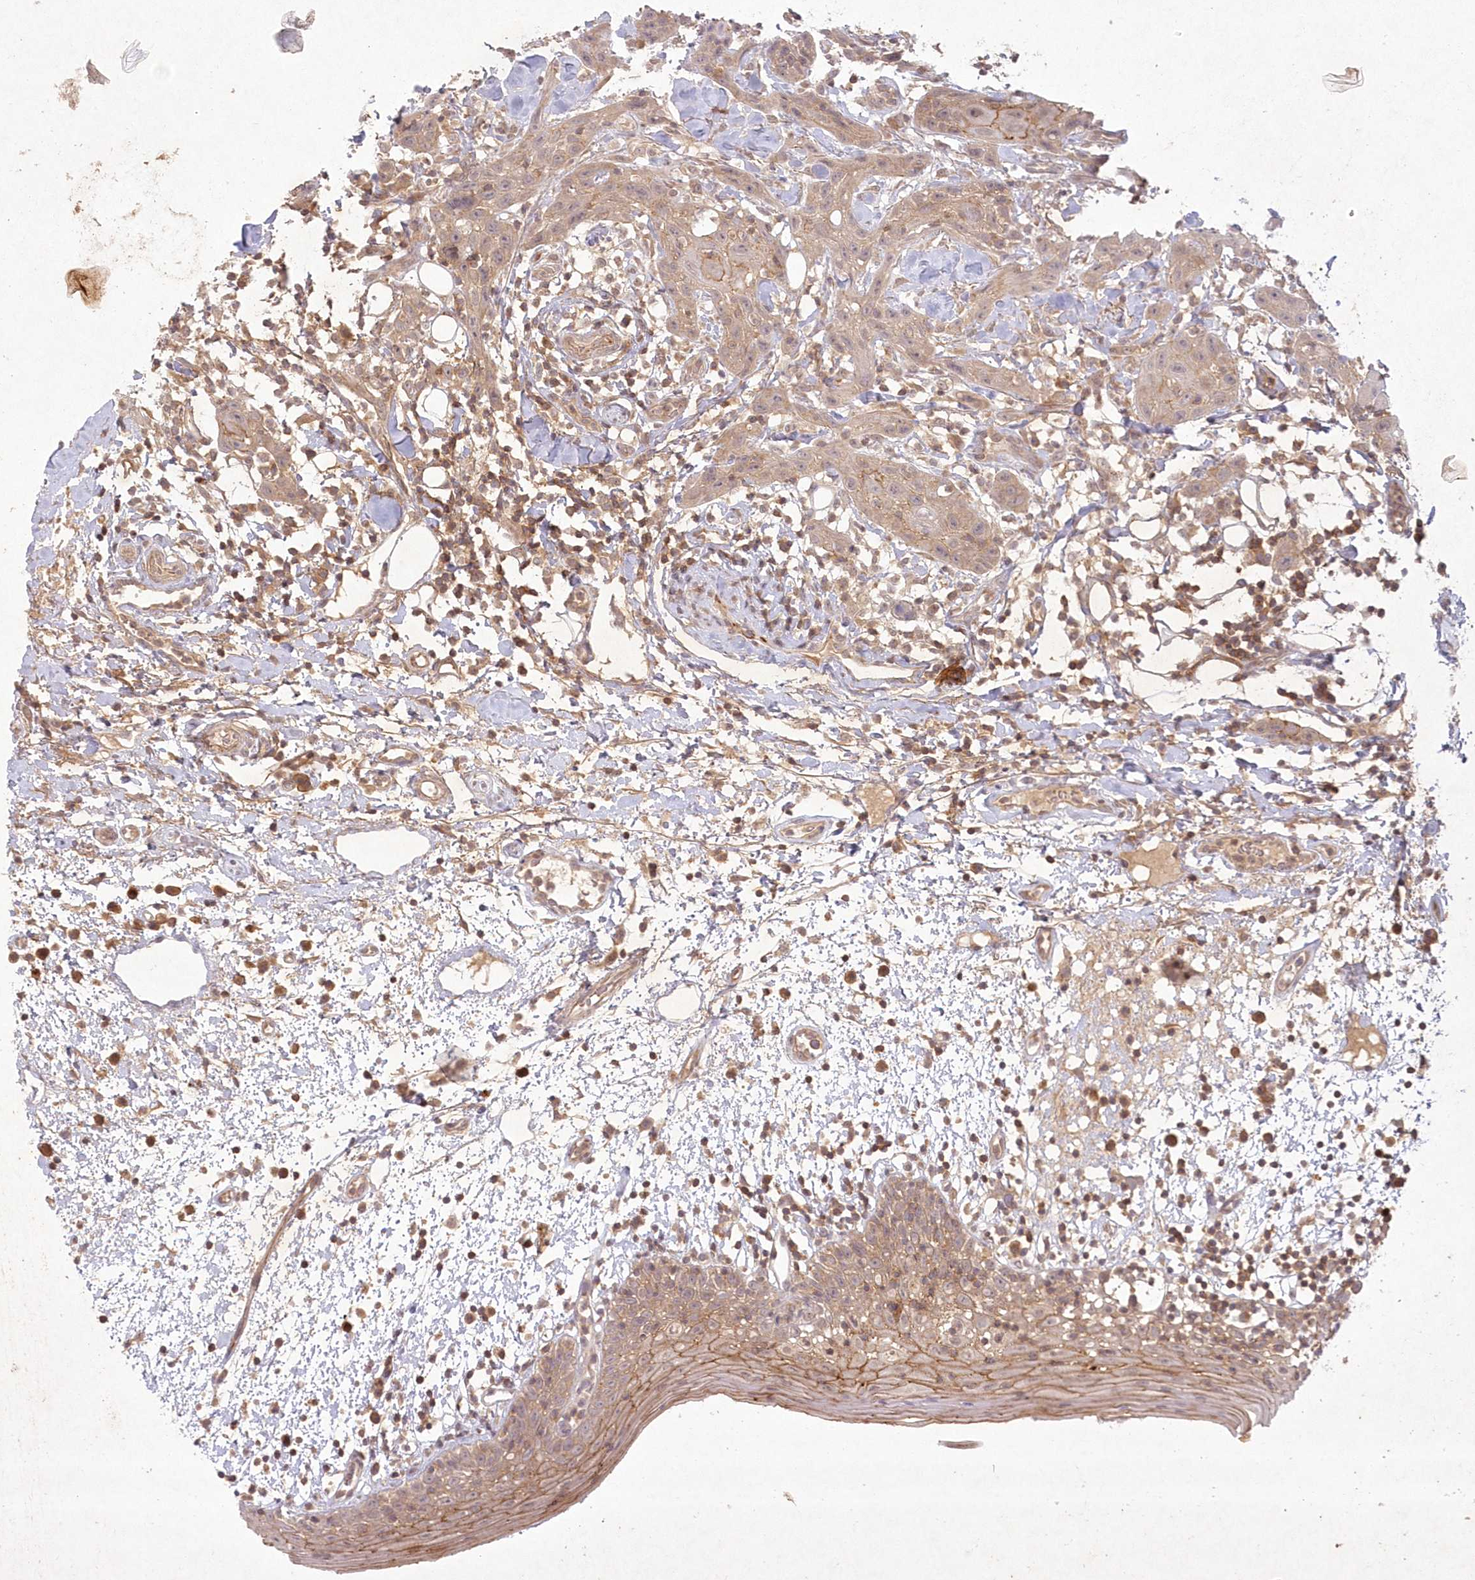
{"staining": {"intensity": "moderate", "quantity": ">75%", "location": "cytoplasmic/membranous"}, "tissue": "oral mucosa", "cell_type": "Squamous epithelial cells", "image_type": "normal", "snomed": [{"axis": "morphology", "description": "Normal tissue, NOS"}, {"axis": "morphology", "description": "Squamous cell carcinoma, NOS"}, {"axis": "topography", "description": "Skeletal muscle"}, {"axis": "topography", "description": "Oral tissue"}], "caption": "High-magnification brightfield microscopy of benign oral mucosa stained with DAB (brown) and counterstained with hematoxylin (blue). squamous epithelial cells exhibit moderate cytoplasmic/membranous expression is appreciated in about>75% of cells. (DAB IHC, brown staining for protein, blue staining for nuclei).", "gene": "TOGARAM2", "patient": {"sex": "male", "age": 71}}